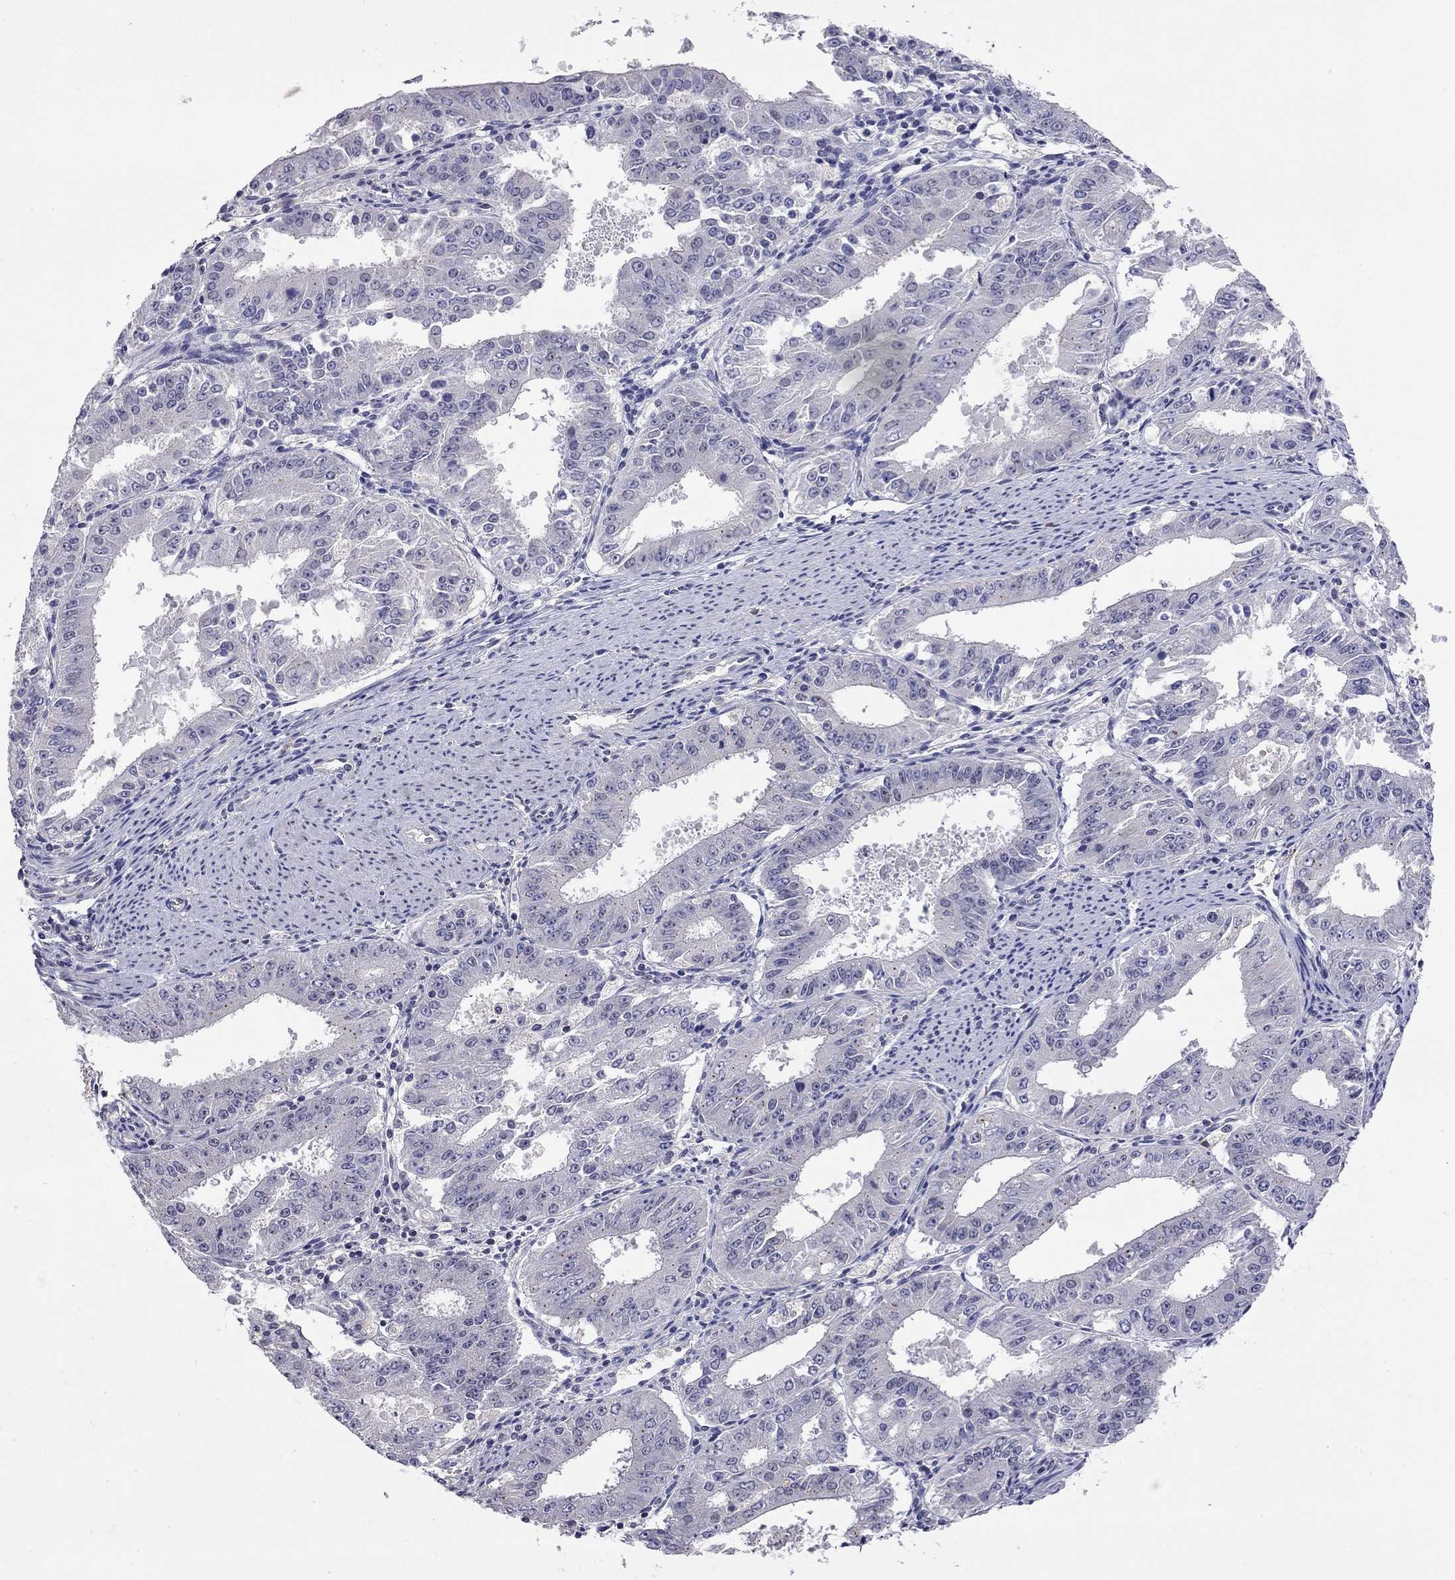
{"staining": {"intensity": "negative", "quantity": "none", "location": "none"}, "tissue": "ovarian cancer", "cell_type": "Tumor cells", "image_type": "cancer", "snomed": [{"axis": "morphology", "description": "Carcinoma, endometroid"}, {"axis": "topography", "description": "Ovary"}], "caption": "Tumor cells show no significant positivity in ovarian cancer.", "gene": "WNK3", "patient": {"sex": "female", "age": 42}}